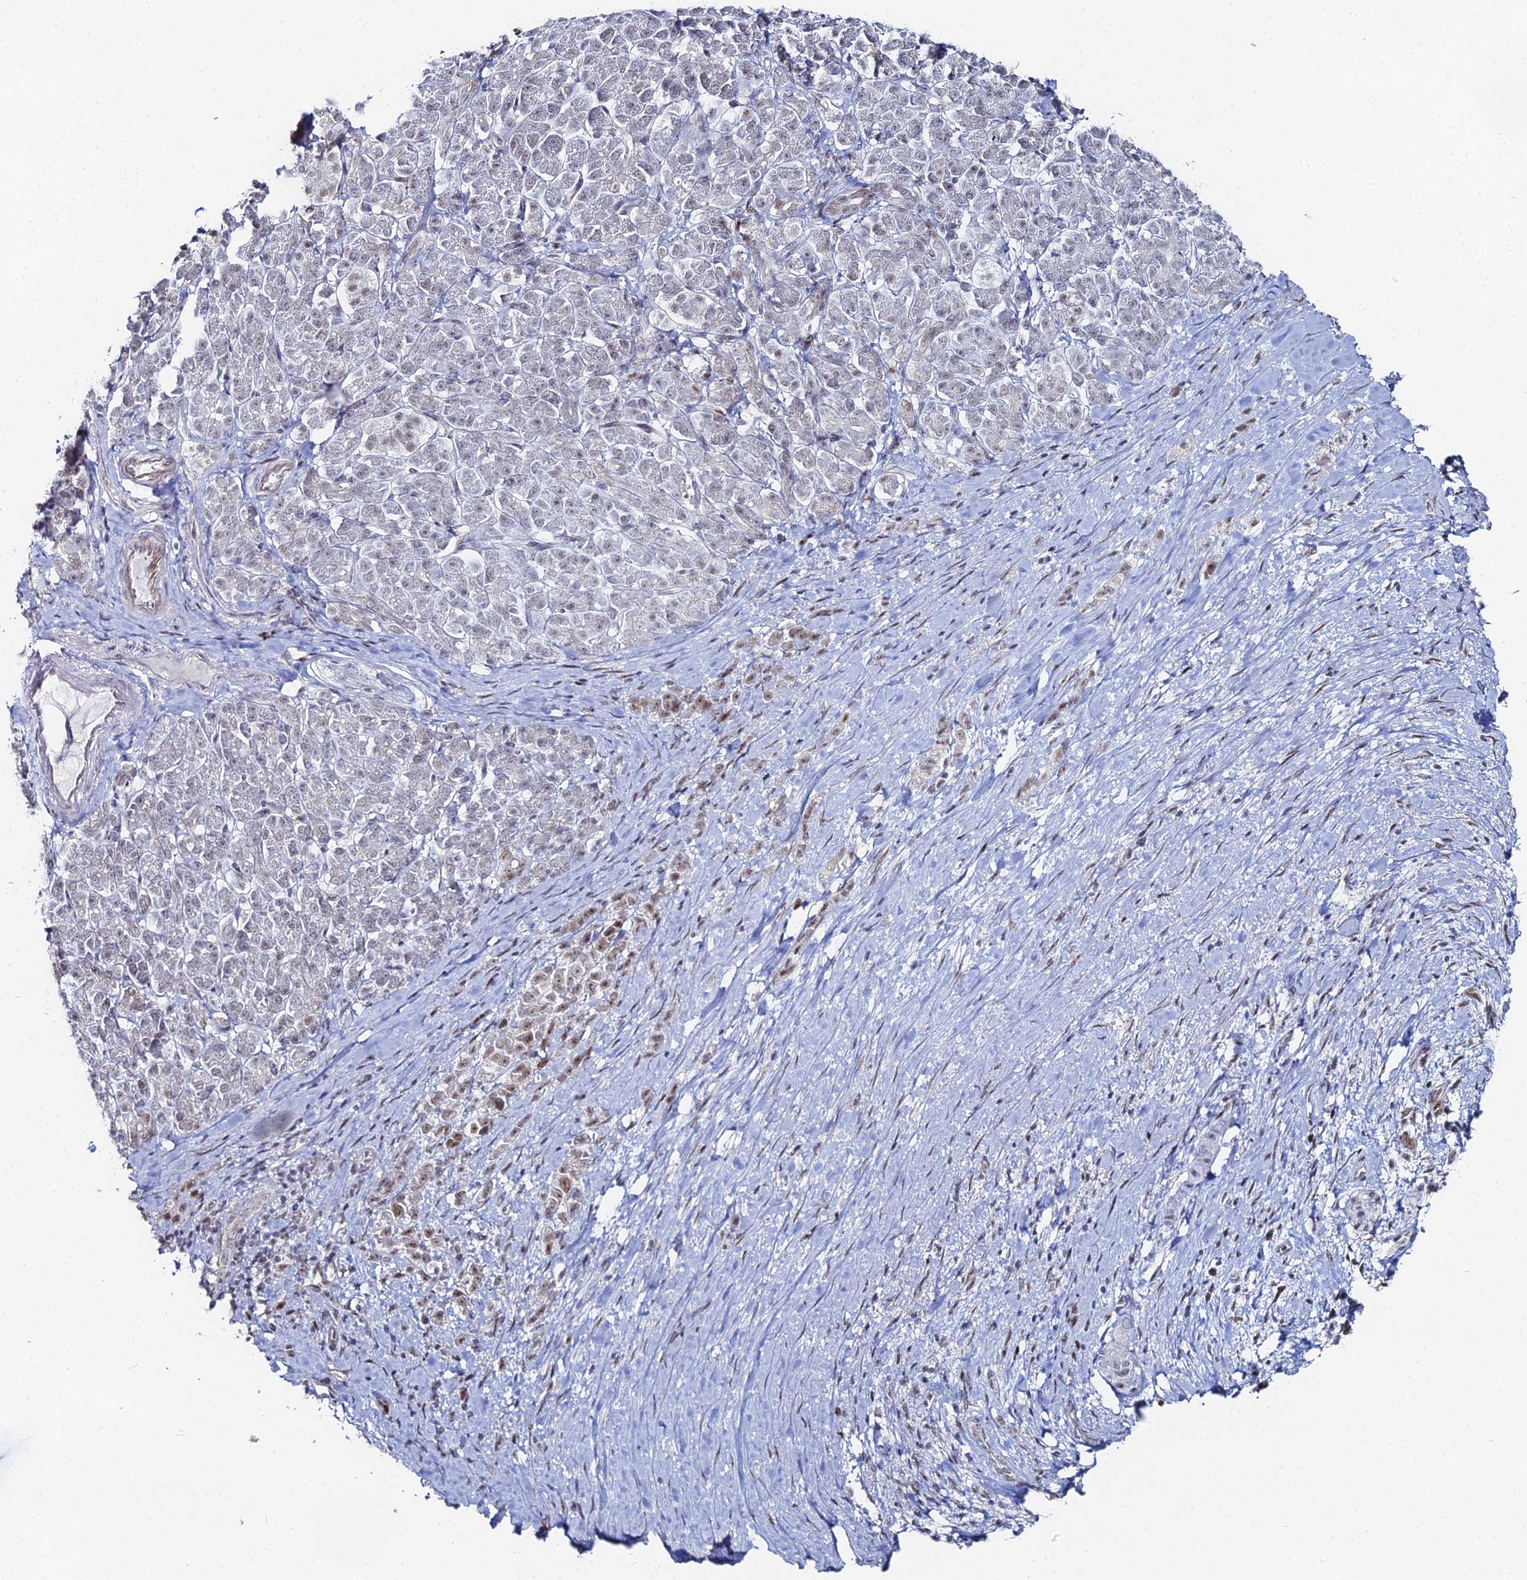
{"staining": {"intensity": "weak", "quantity": "25%-75%", "location": "nuclear"}, "tissue": "pancreatic cancer", "cell_type": "Tumor cells", "image_type": "cancer", "snomed": [{"axis": "morphology", "description": "Normal tissue, NOS"}, {"axis": "morphology", "description": "Adenocarcinoma, NOS"}, {"axis": "topography", "description": "Pancreas"}], "caption": "This histopathology image shows IHC staining of pancreatic adenocarcinoma, with low weak nuclear staining in approximately 25%-75% of tumor cells.", "gene": "GSC2", "patient": {"sex": "female", "age": 64}}